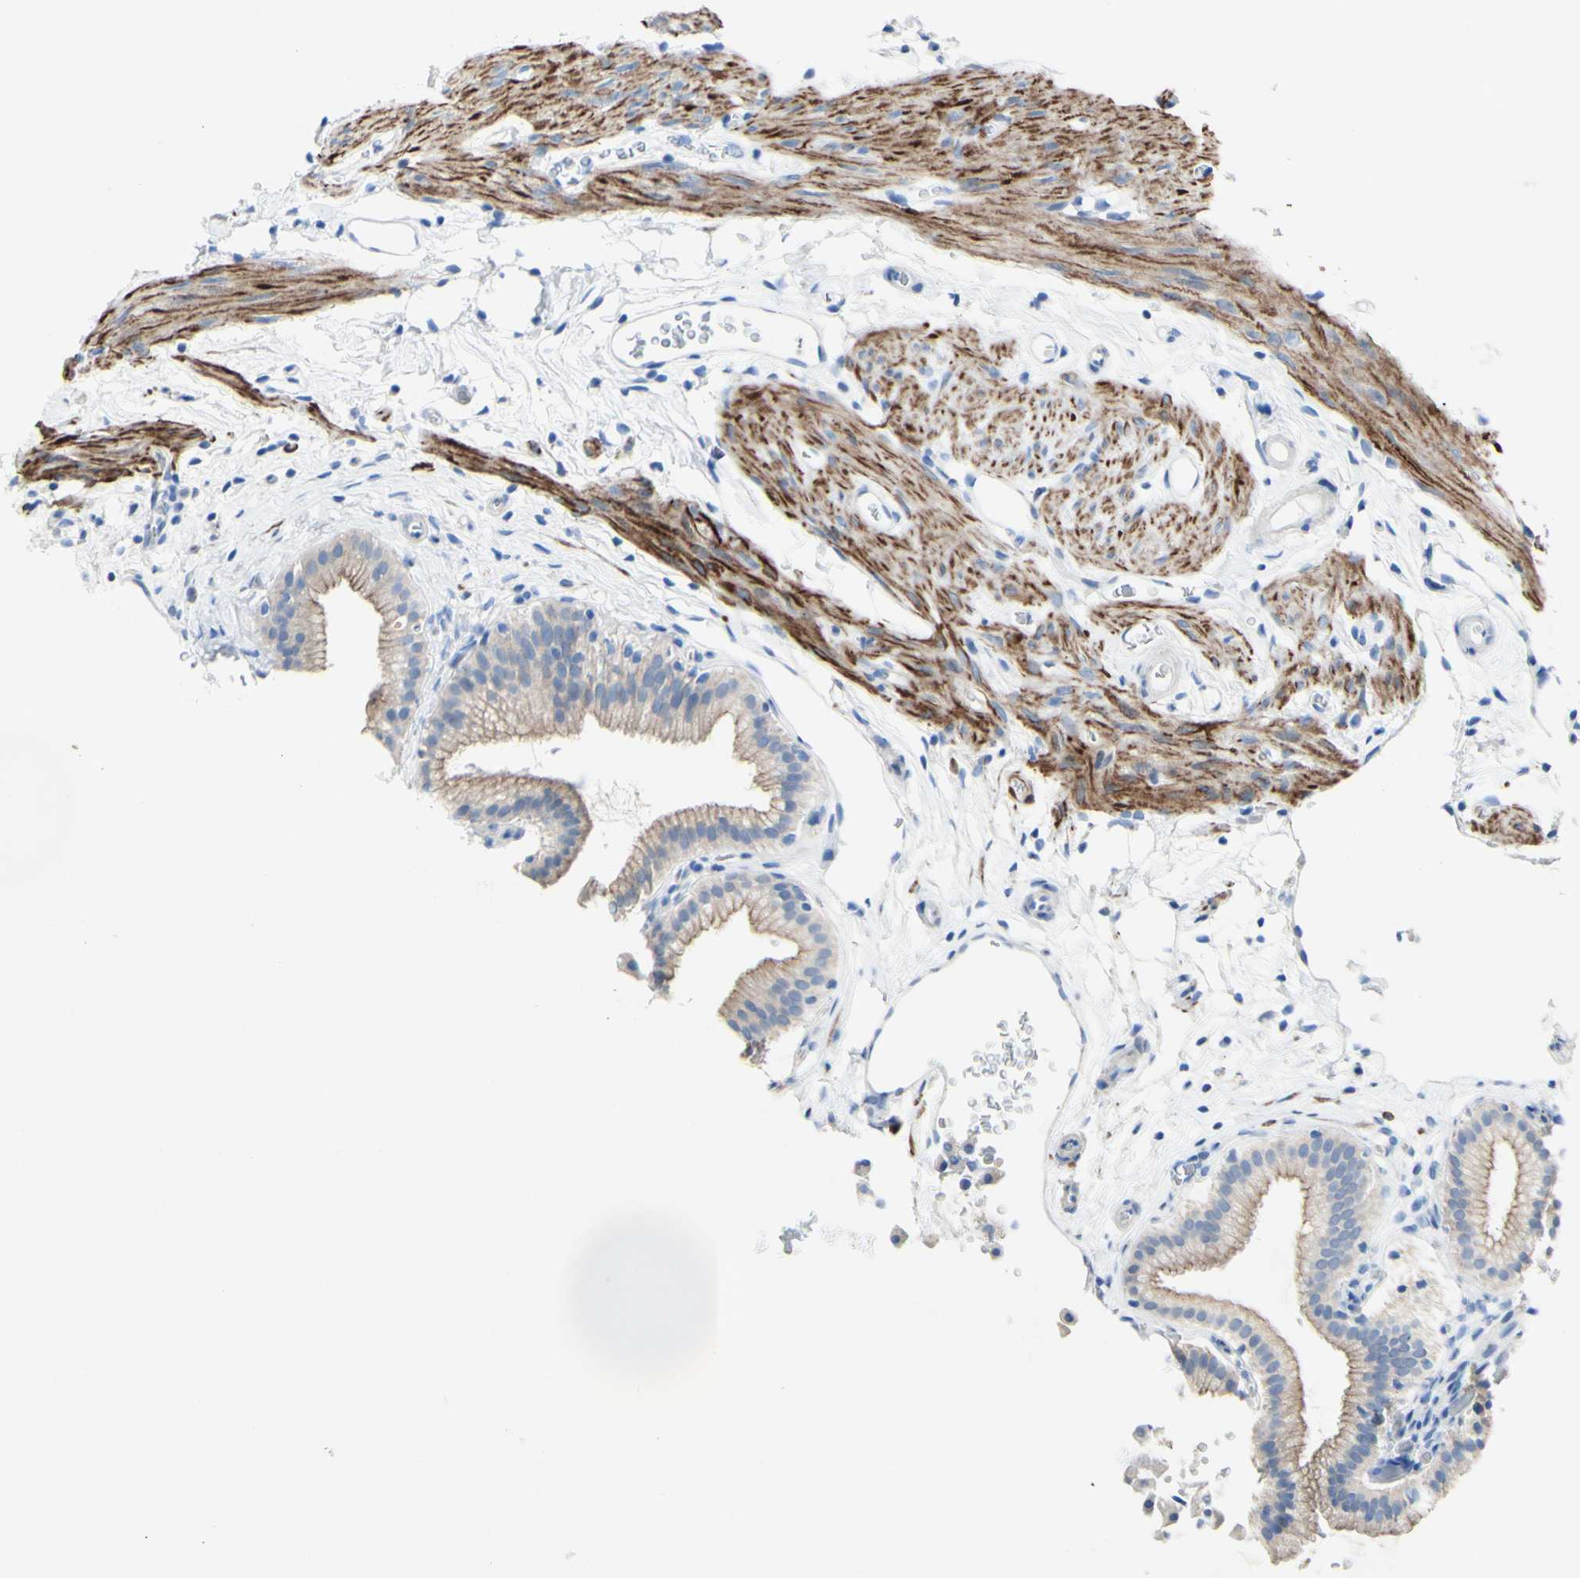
{"staining": {"intensity": "moderate", "quantity": ">75%", "location": "cytoplasmic/membranous"}, "tissue": "gallbladder", "cell_type": "Glandular cells", "image_type": "normal", "snomed": [{"axis": "morphology", "description": "Normal tissue, NOS"}, {"axis": "topography", "description": "Gallbladder"}], "caption": "A photomicrograph of gallbladder stained for a protein displays moderate cytoplasmic/membranous brown staining in glandular cells. Nuclei are stained in blue.", "gene": "DSC2", "patient": {"sex": "male", "age": 54}}